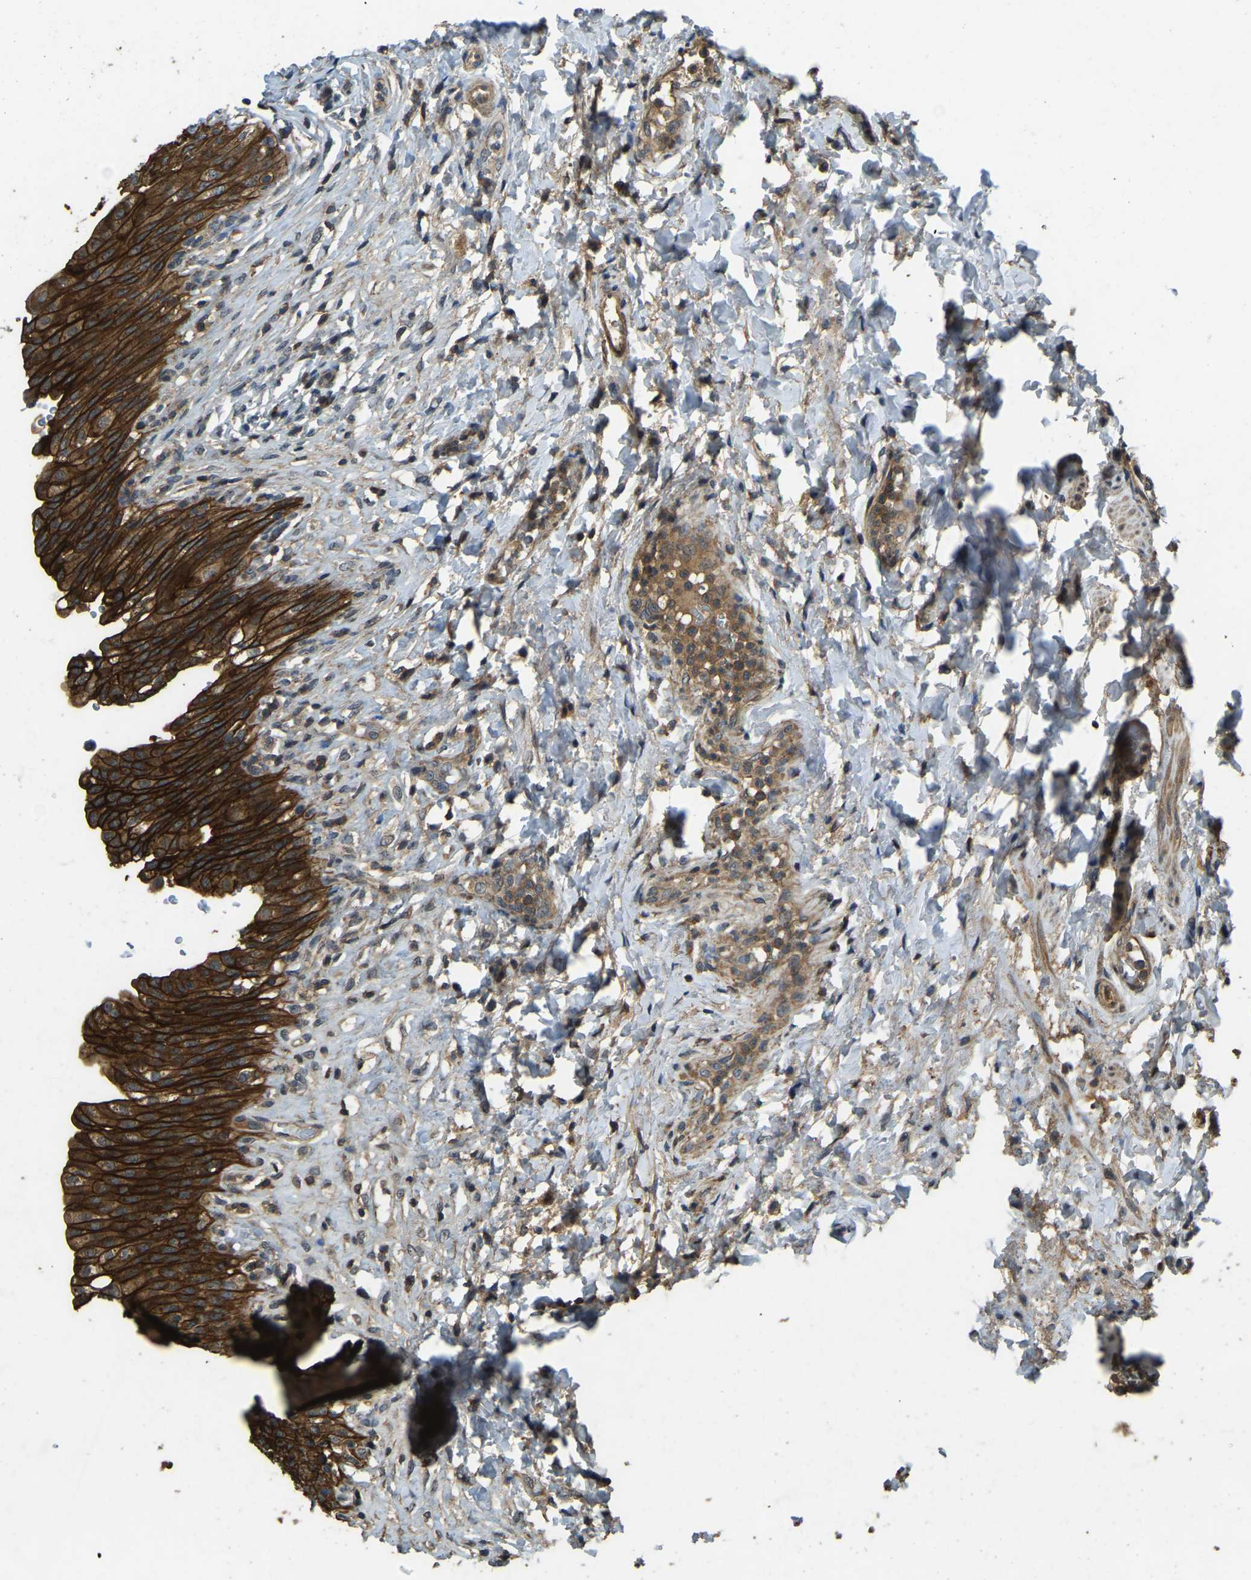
{"staining": {"intensity": "strong", "quantity": ">75%", "location": "cytoplasmic/membranous"}, "tissue": "urinary bladder", "cell_type": "Urothelial cells", "image_type": "normal", "snomed": [{"axis": "morphology", "description": "Urothelial carcinoma, High grade"}, {"axis": "topography", "description": "Urinary bladder"}], "caption": "Immunohistochemical staining of normal urinary bladder reveals high levels of strong cytoplasmic/membranous staining in about >75% of urothelial cells.", "gene": "ATP8B1", "patient": {"sex": "male", "age": 46}}